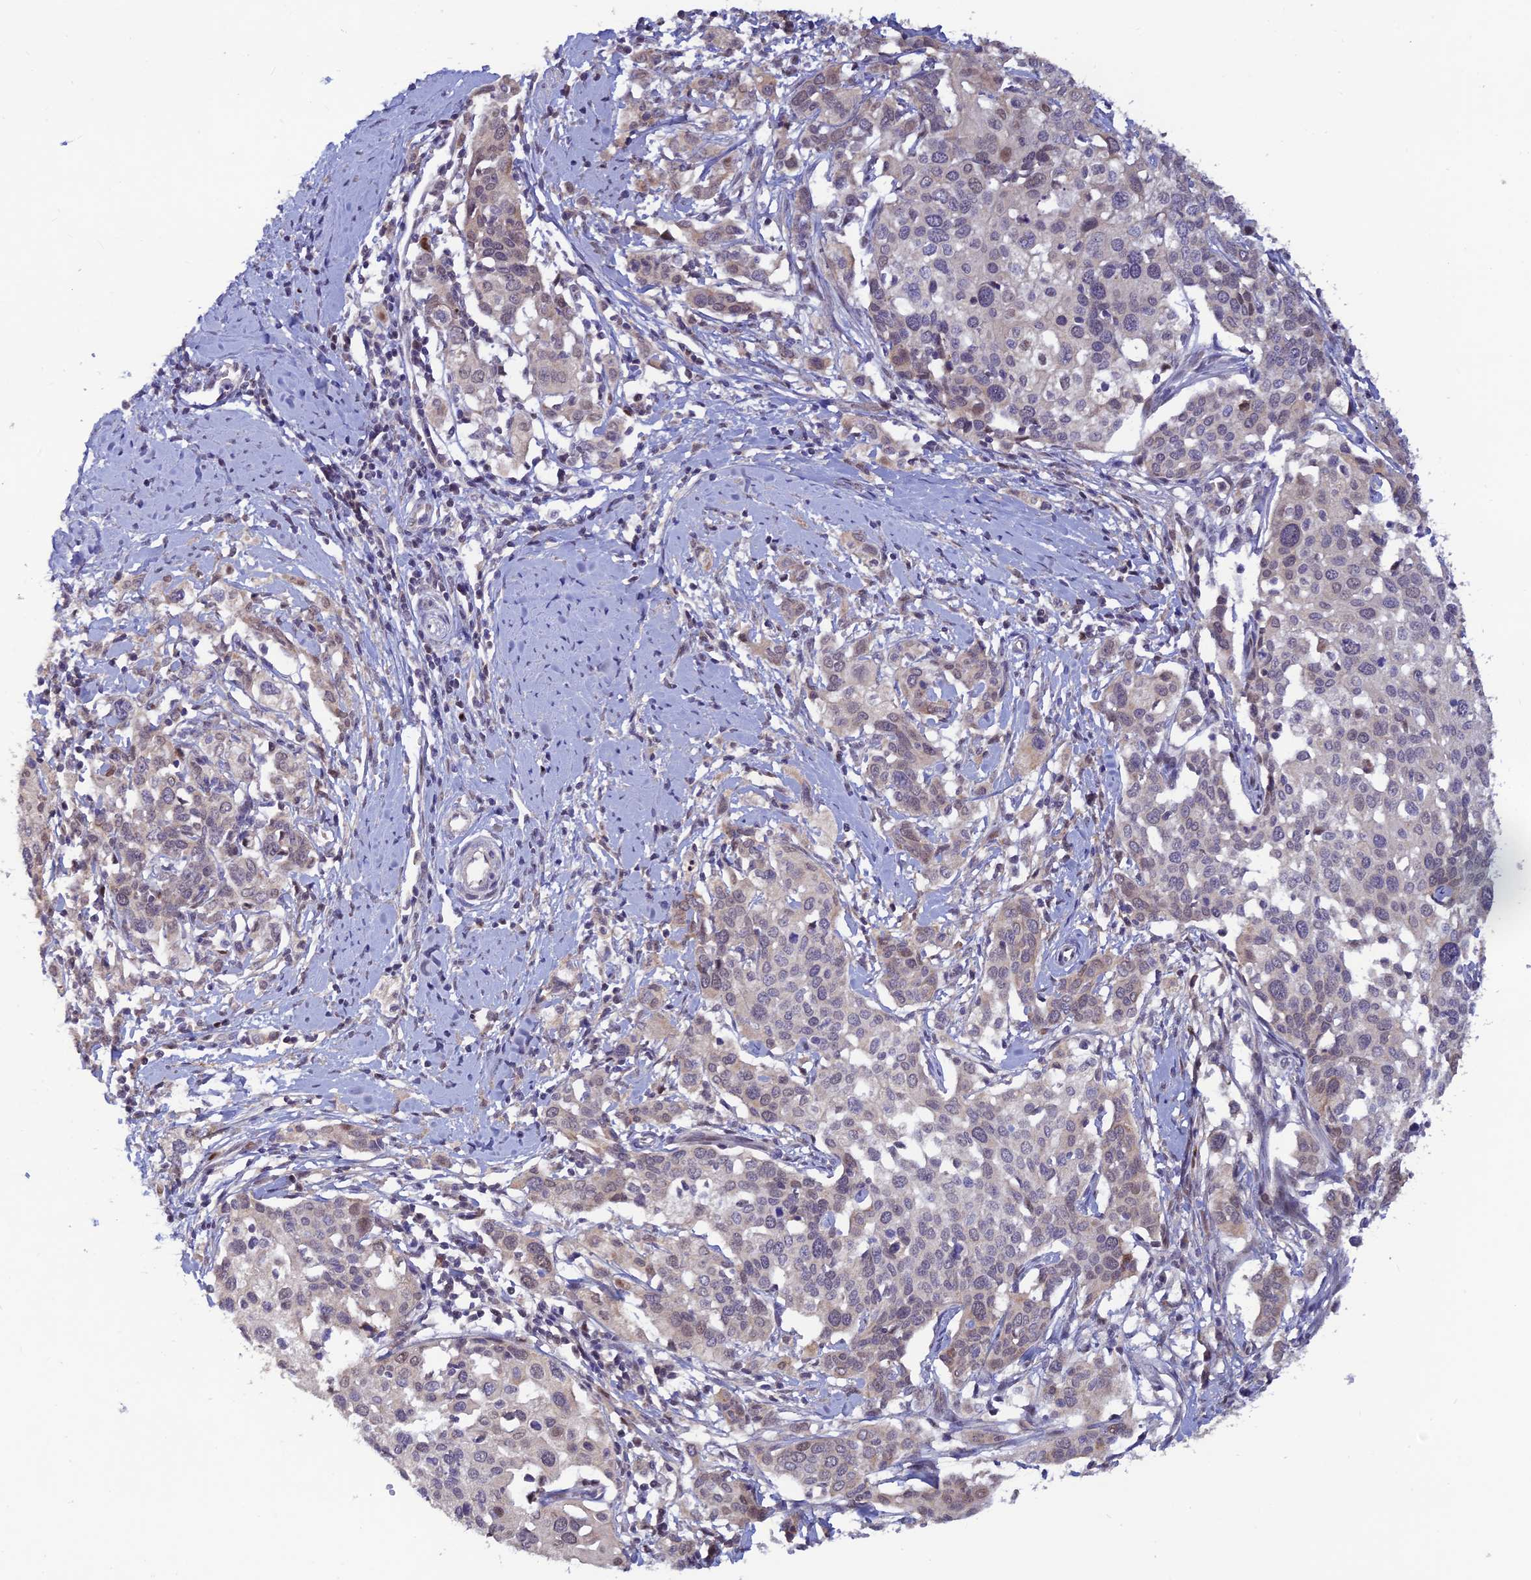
{"staining": {"intensity": "weak", "quantity": ">75%", "location": "nuclear"}, "tissue": "cervical cancer", "cell_type": "Tumor cells", "image_type": "cancer", "snomed": [{"axis": "morphology", "description": "Squamous cell carcinoma, NOS"}, {"axis": "topography", "description": "Cervix"}], "caption": "Cervical squamous cell carcinoma stained with DAB immunohistochemistry displays low levels of weak nuclear positivity in approximately >75% of tumor cells. Using DAB (brown) and hematoxylin (blue) stains, captured at high magnification using brightfield microscopy.", "gene": "FASTKD5", "patient": {"sex": "female", "age": 44}}